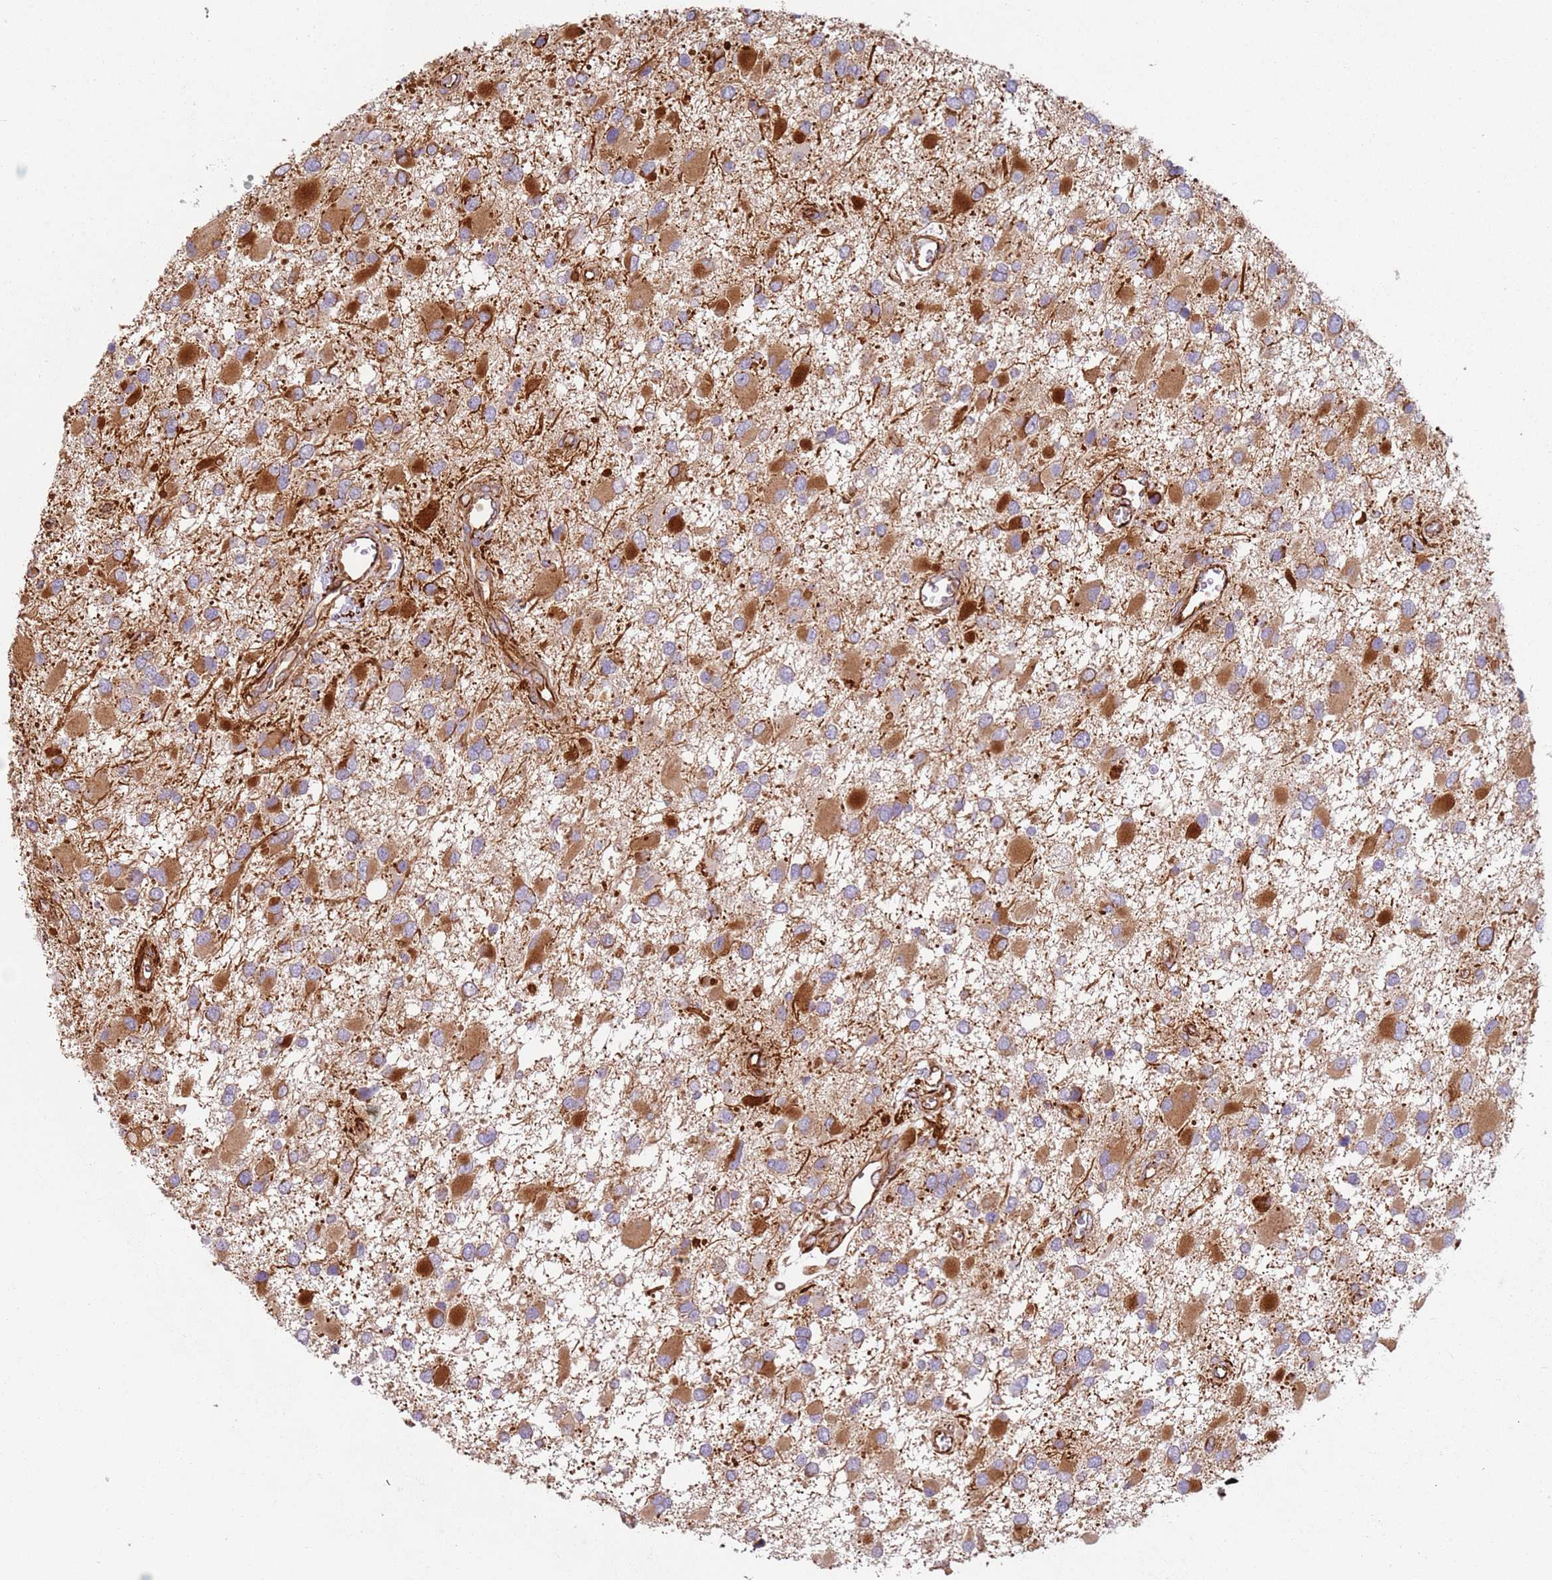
{"staining": {"intensity": "strong", "quantity": ">75%", "location": "cytoplasmic/membranous"}, "tissue": "glioma", "cell_type": "Tumor cells", "image_type": "cancer", "snomed": [{"axis": "morphology", "description": "Glioma, malignant, High grade"}, {"axis": "topography", "description": "Brain"}], "caption": "Glioma stained for a protein reveals strong cytoplasmic/membranous positivity in tumor cells.", "gene": "SNAPIN", "patient": {"sex": "male", "age": 53}}